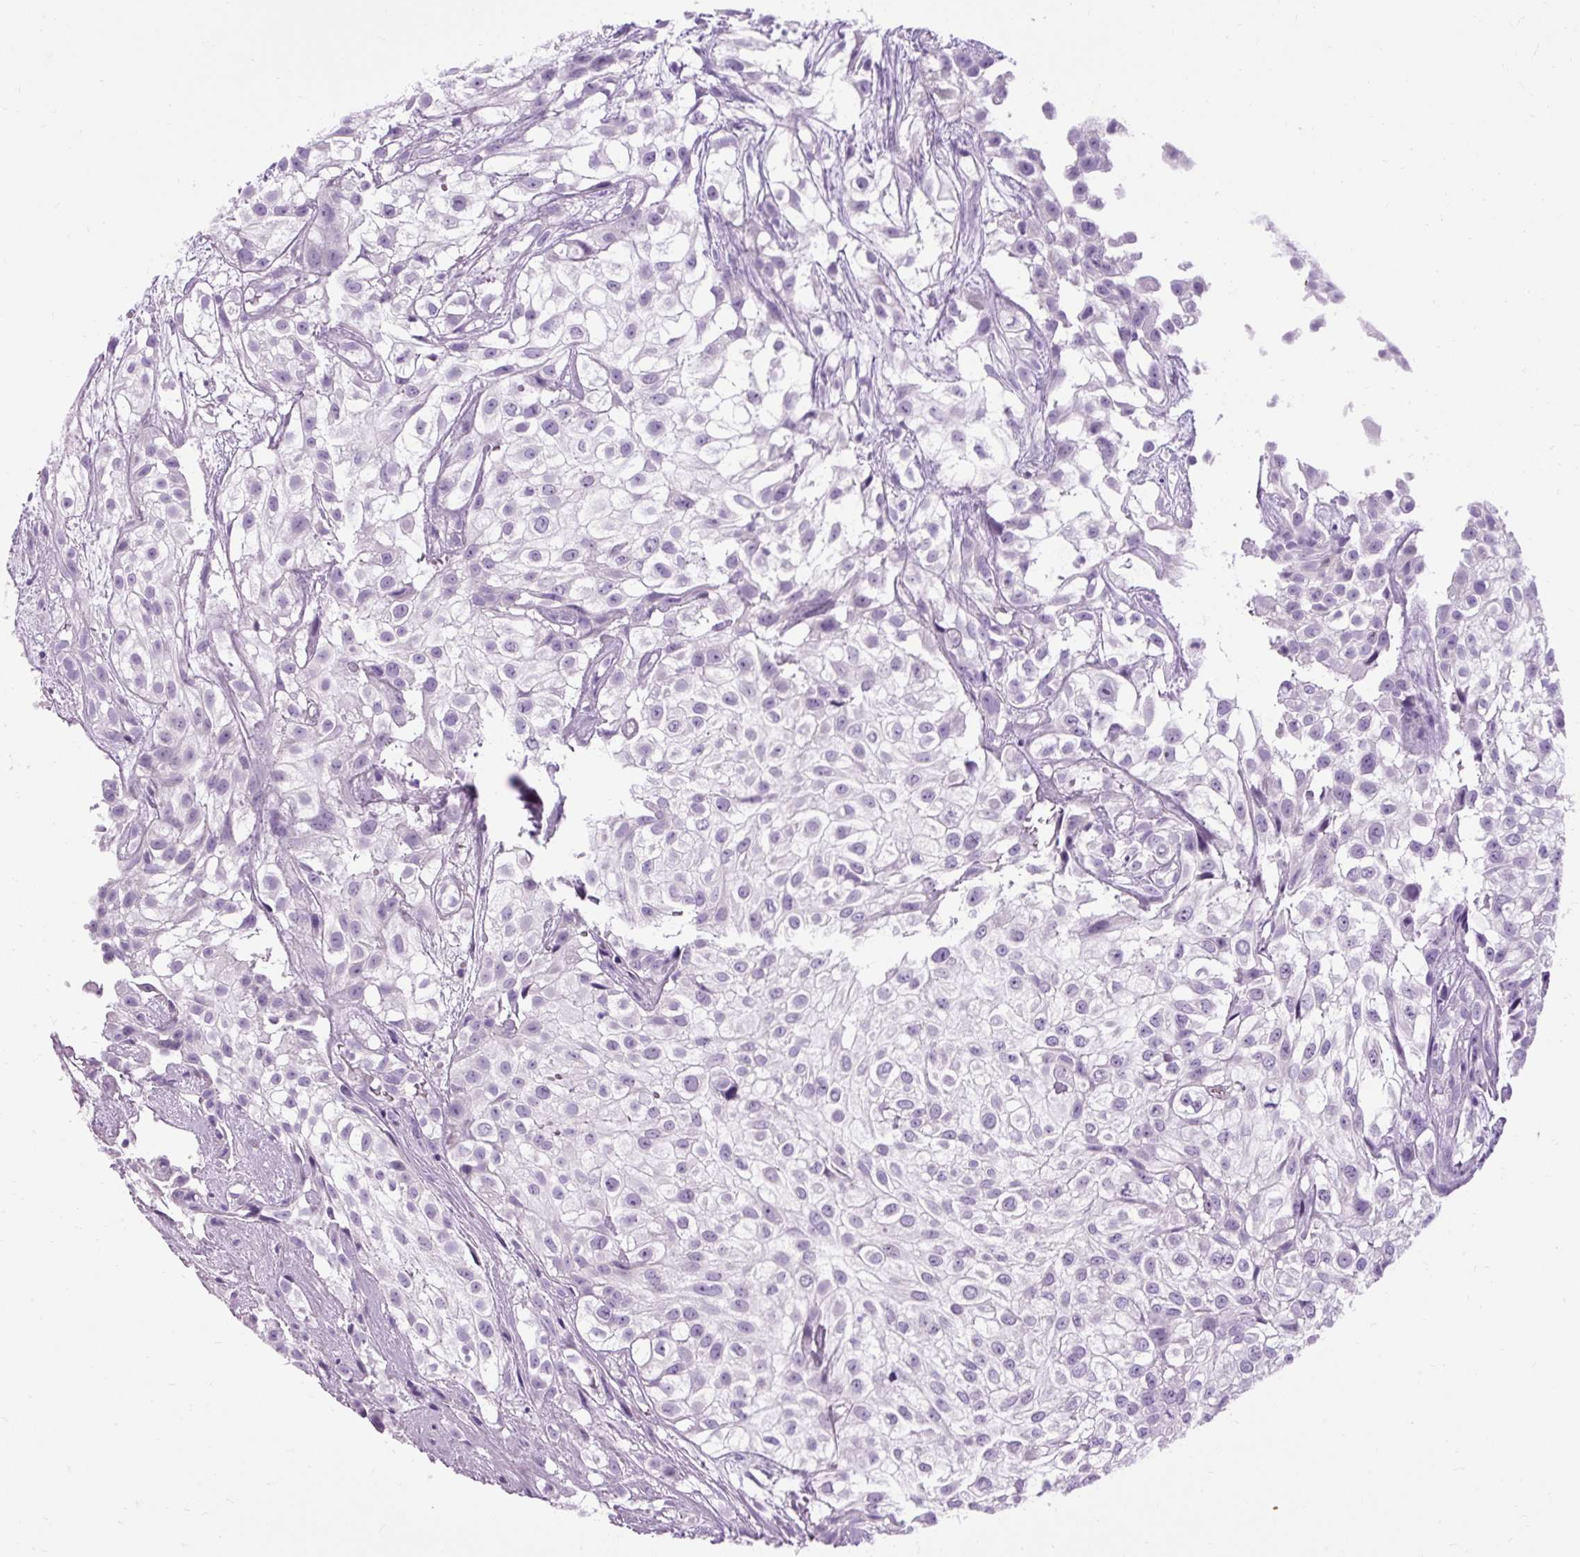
{"staining": {"intensity": "negative", "quantity": "none", "location": "none"}, "tissue": "urothelial cancer", "cell_type": "Tumor cells", "image_type": "cancer", "snomed": [{"axis": "morphology", "description": "Urothelial carcinoma, High grade"}, {"axis": "topography", "description": "Urinary bladder"}], "caption": "Immunohistochemistry micrograph of urothelial cancer stained for a protein (brown), which displays no staining in tumor cells.", "gene": "B3GNT4", "patient": {"sex": "male", "age": 56}}